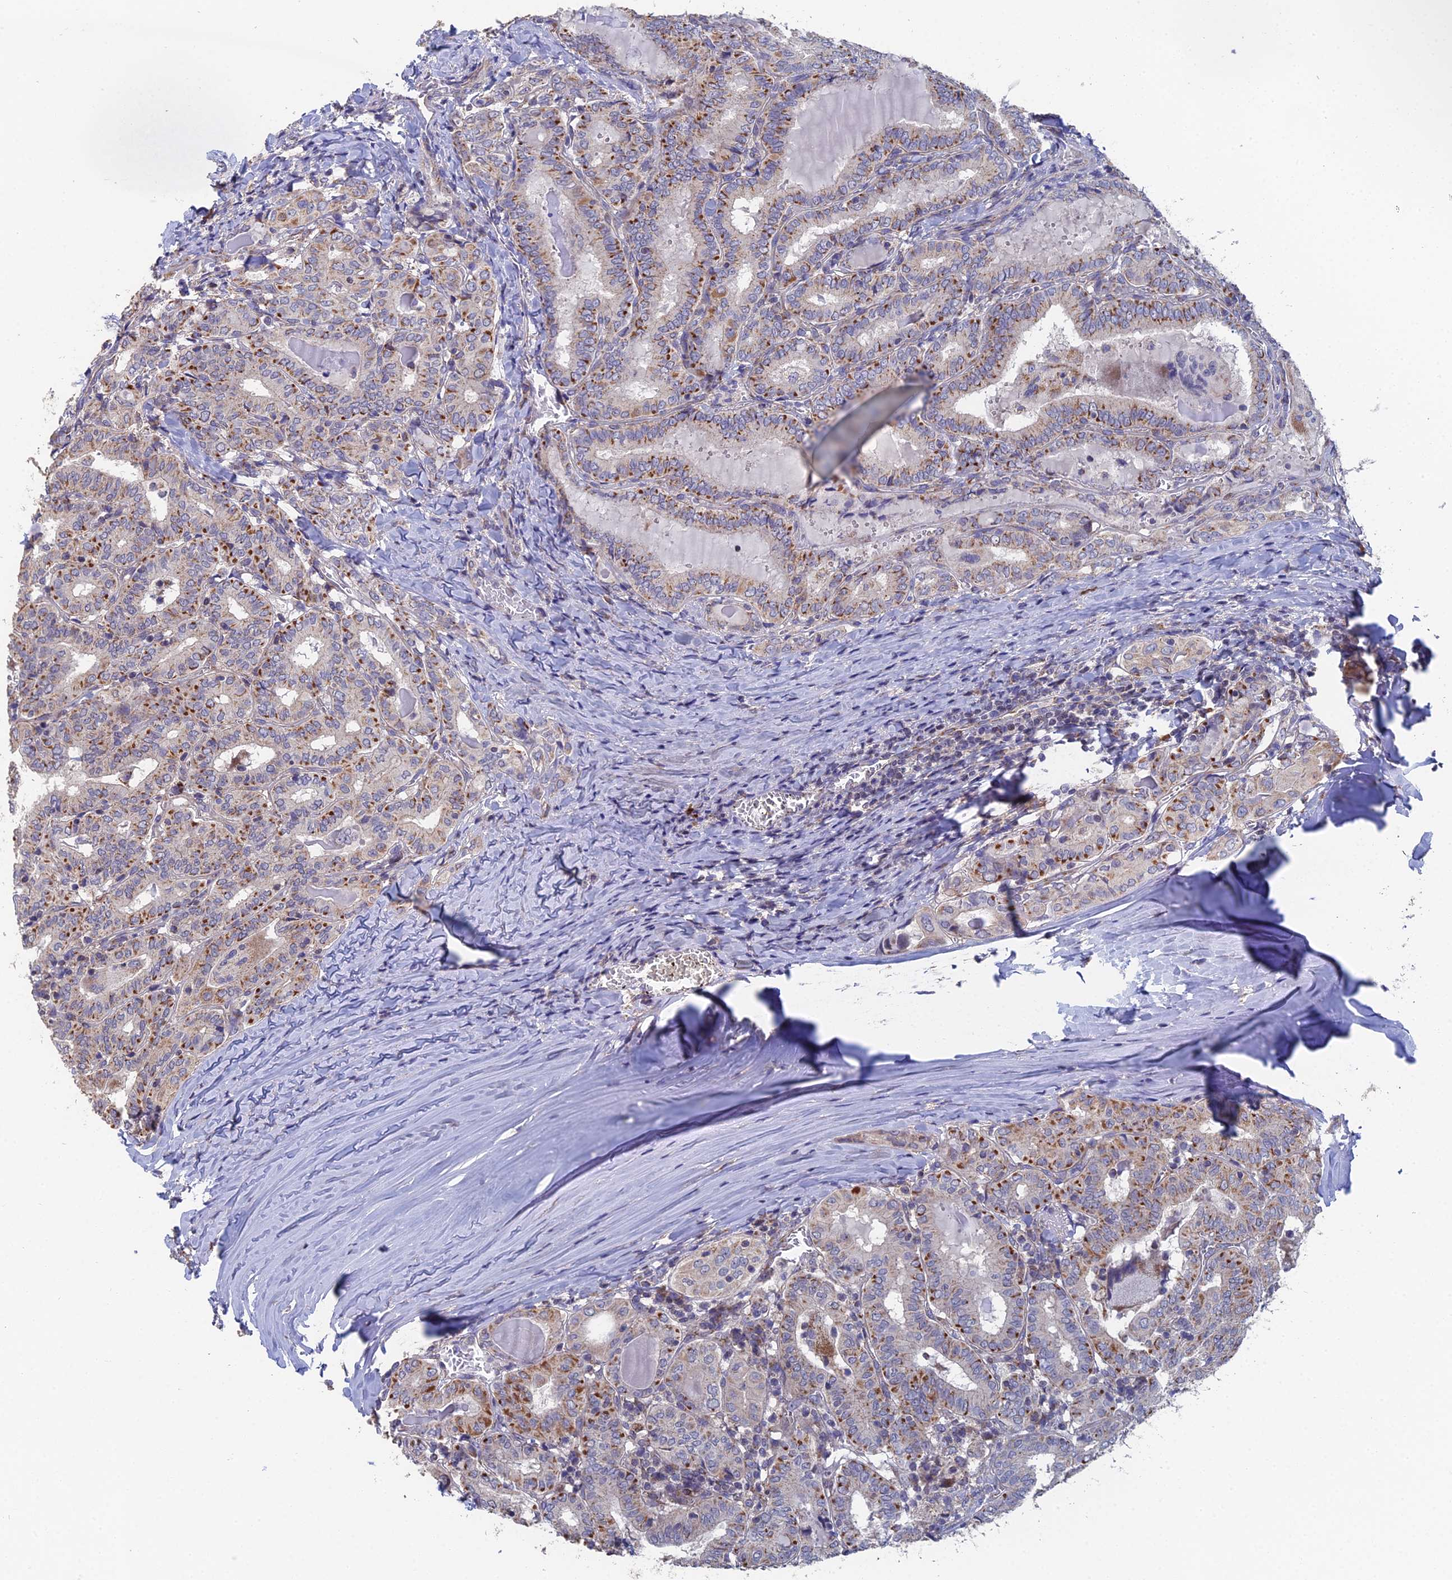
{"staining": {"intensity": "moderate", "quantity": "25%-75%", "location": "cytoplasmic/membranous"}, "tissue": "thyroid cancer", "cell_type": "Tumor cells", "image_type": "cancer", "snomed": [{"axis": "morphology", "description": "Papillary adenocarcinoma, NOS"}, {"axis": "topography", "description": "Thyroid gland"}], "caption": "Moderate cytoplasmic/membranous staining for a protein is seen in approximately 25%-75% of tumor cells of papillary adenocarcinoma (thyroid) using IHC.", "gene": "ECSIT", "patient": {"sex": "female", "age": 72}}